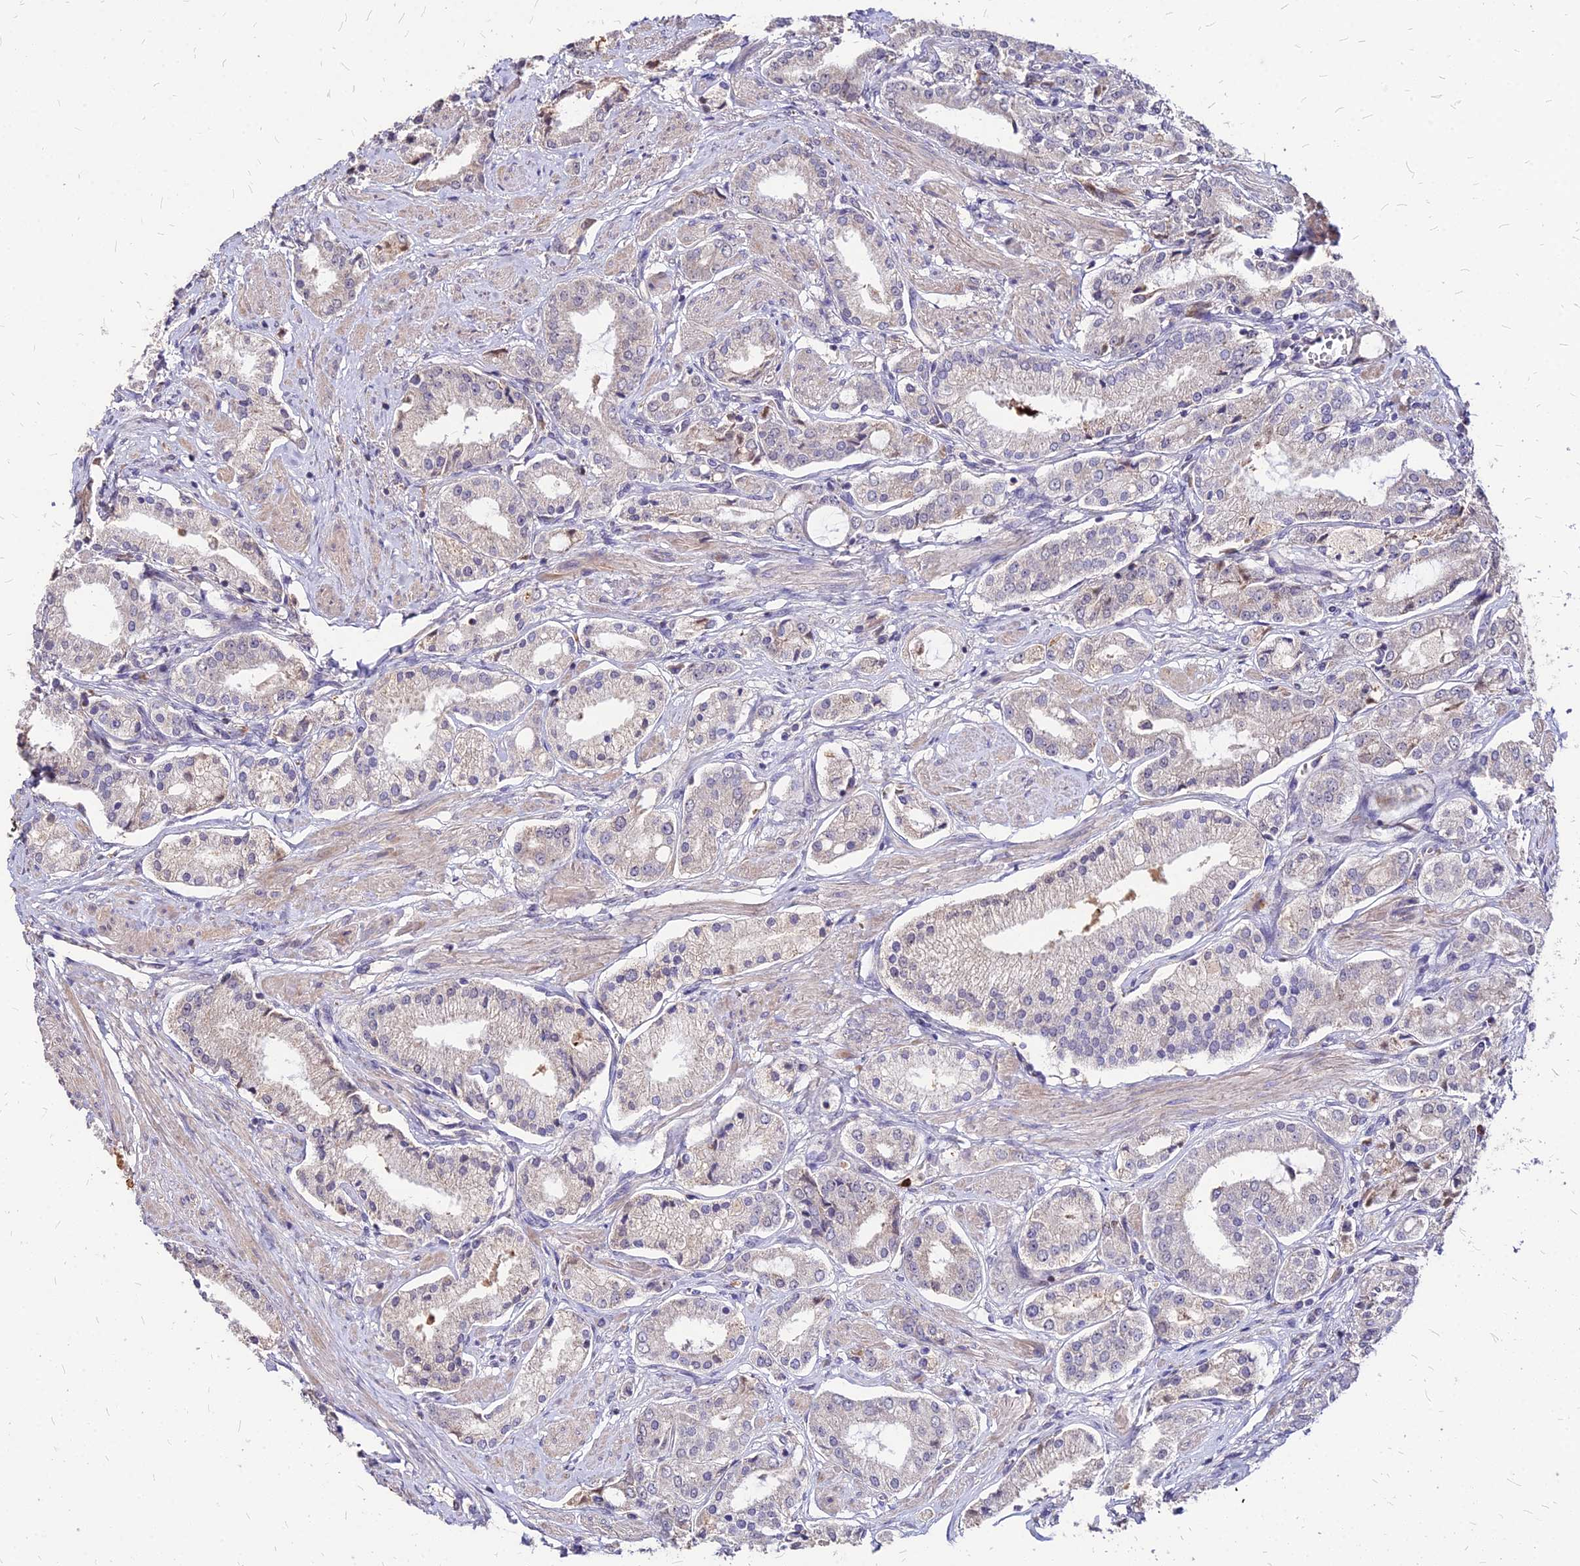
{"staining": {"intensity": "negative", "quantity": "none", "location": "none"}, "tissue": "prostate cancer", "cell_type": "Tumor cells", "image_type": "cancer", "snomed": [{"axis": "morphology", "description": "Adenocarcinoma, High grade"}, {"axis": "topography", "description": "Prostate and seminal vesicle, NOS"}], "caption": "Protein analysis of adenocarcinoma (high-grade) (prostate) demonstrates no significant positivity in tumor cells.", "gene": "APBA3", "patient": {"sex": "male", "age": 64}}